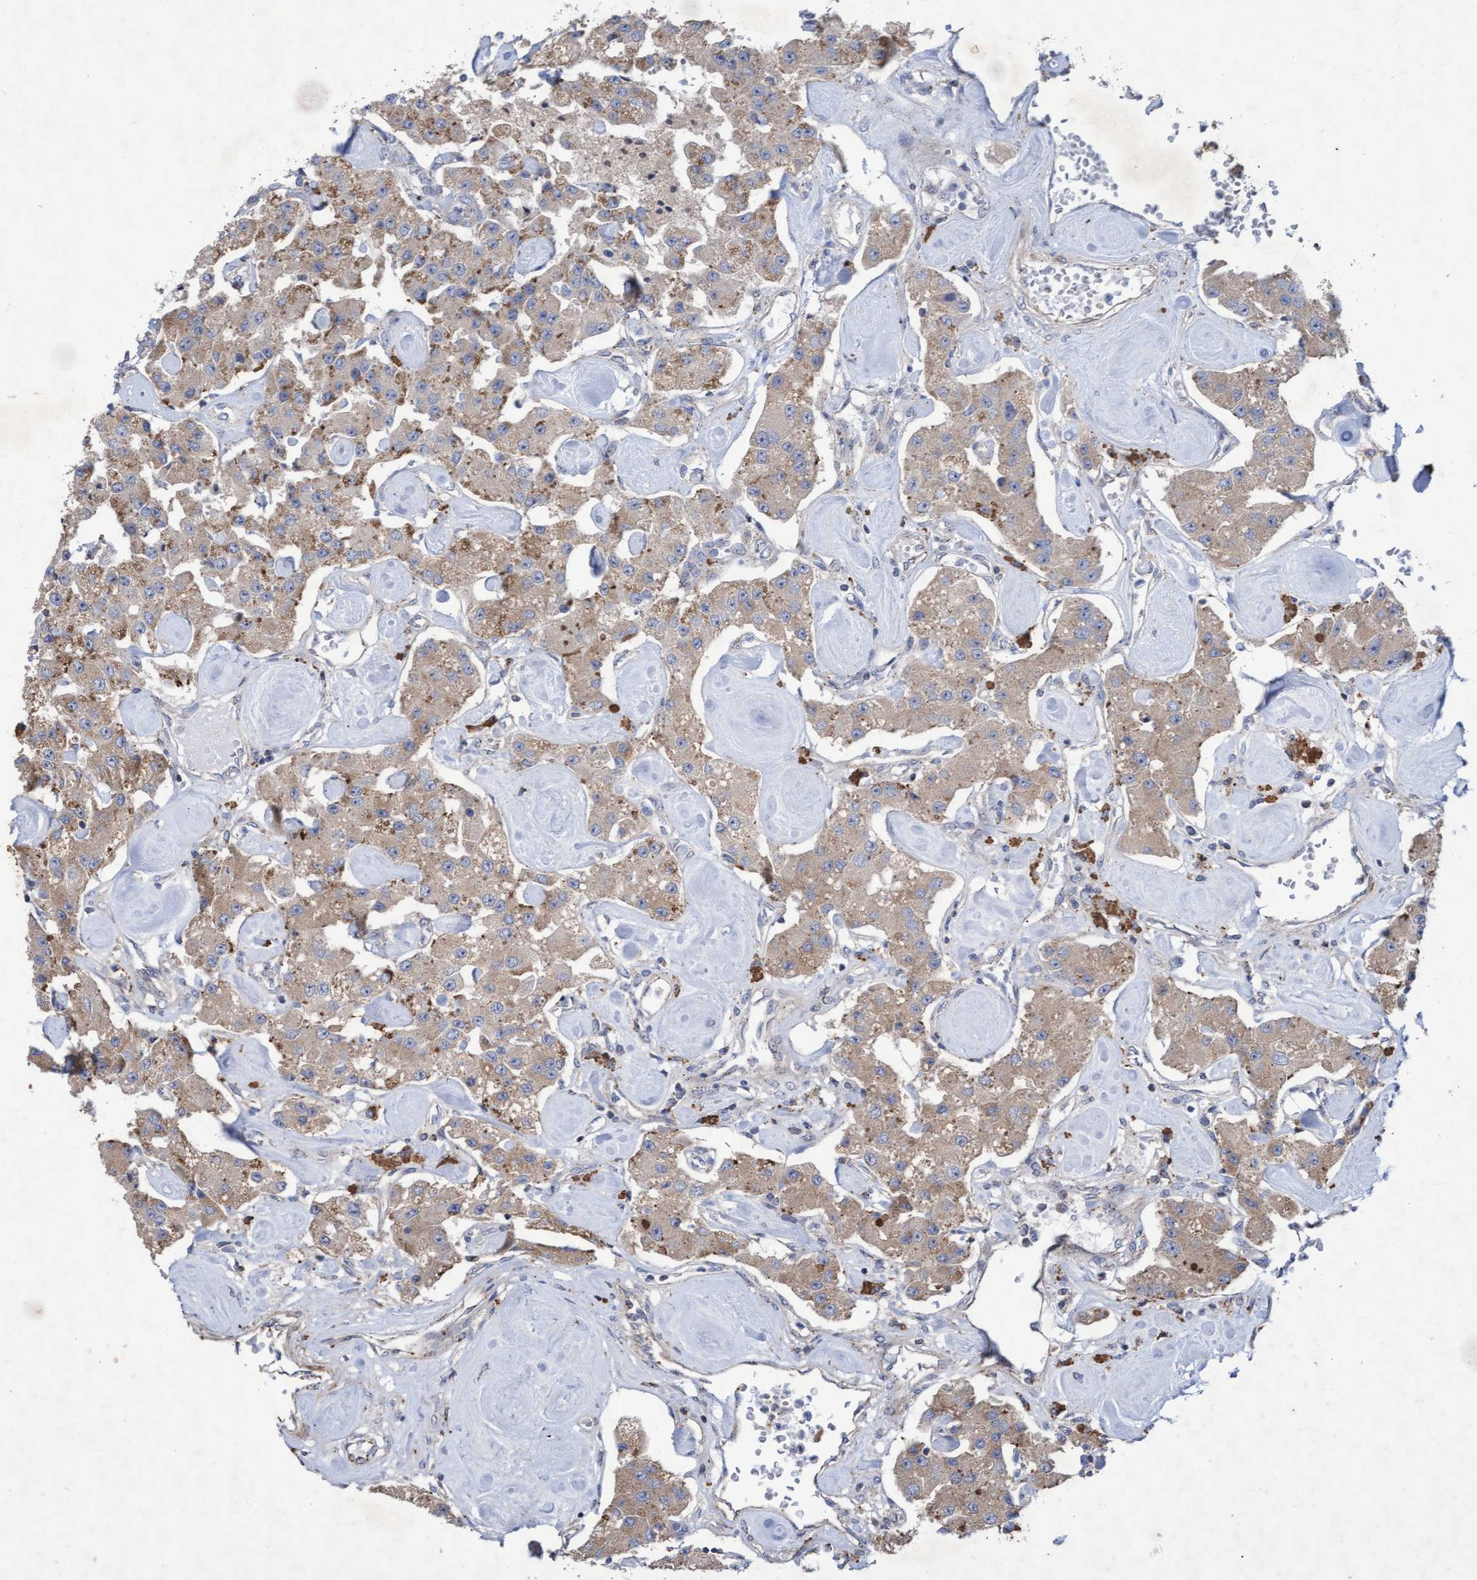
{"staining": {"intensity": "weak", "quantity": ">75%", "location": "cytoplasmic/membranous"}, "tissue": "carcinoid", "cell_type": "Tumor cells", "image_type": "cancer", "snomed": [{"axis": "morphology", "description": "Carcinoid, malignant, NOS"}, {"axis": "topography", "description": "Pancreas"}], "caption": "This is an image of immunohistochemistry staining of carcinoid, which shows weak expression in the cytoplasmic/membranous of tumor cells.", "gene": "ABCF2", "patient": {"sex": "male", "age": 41}}